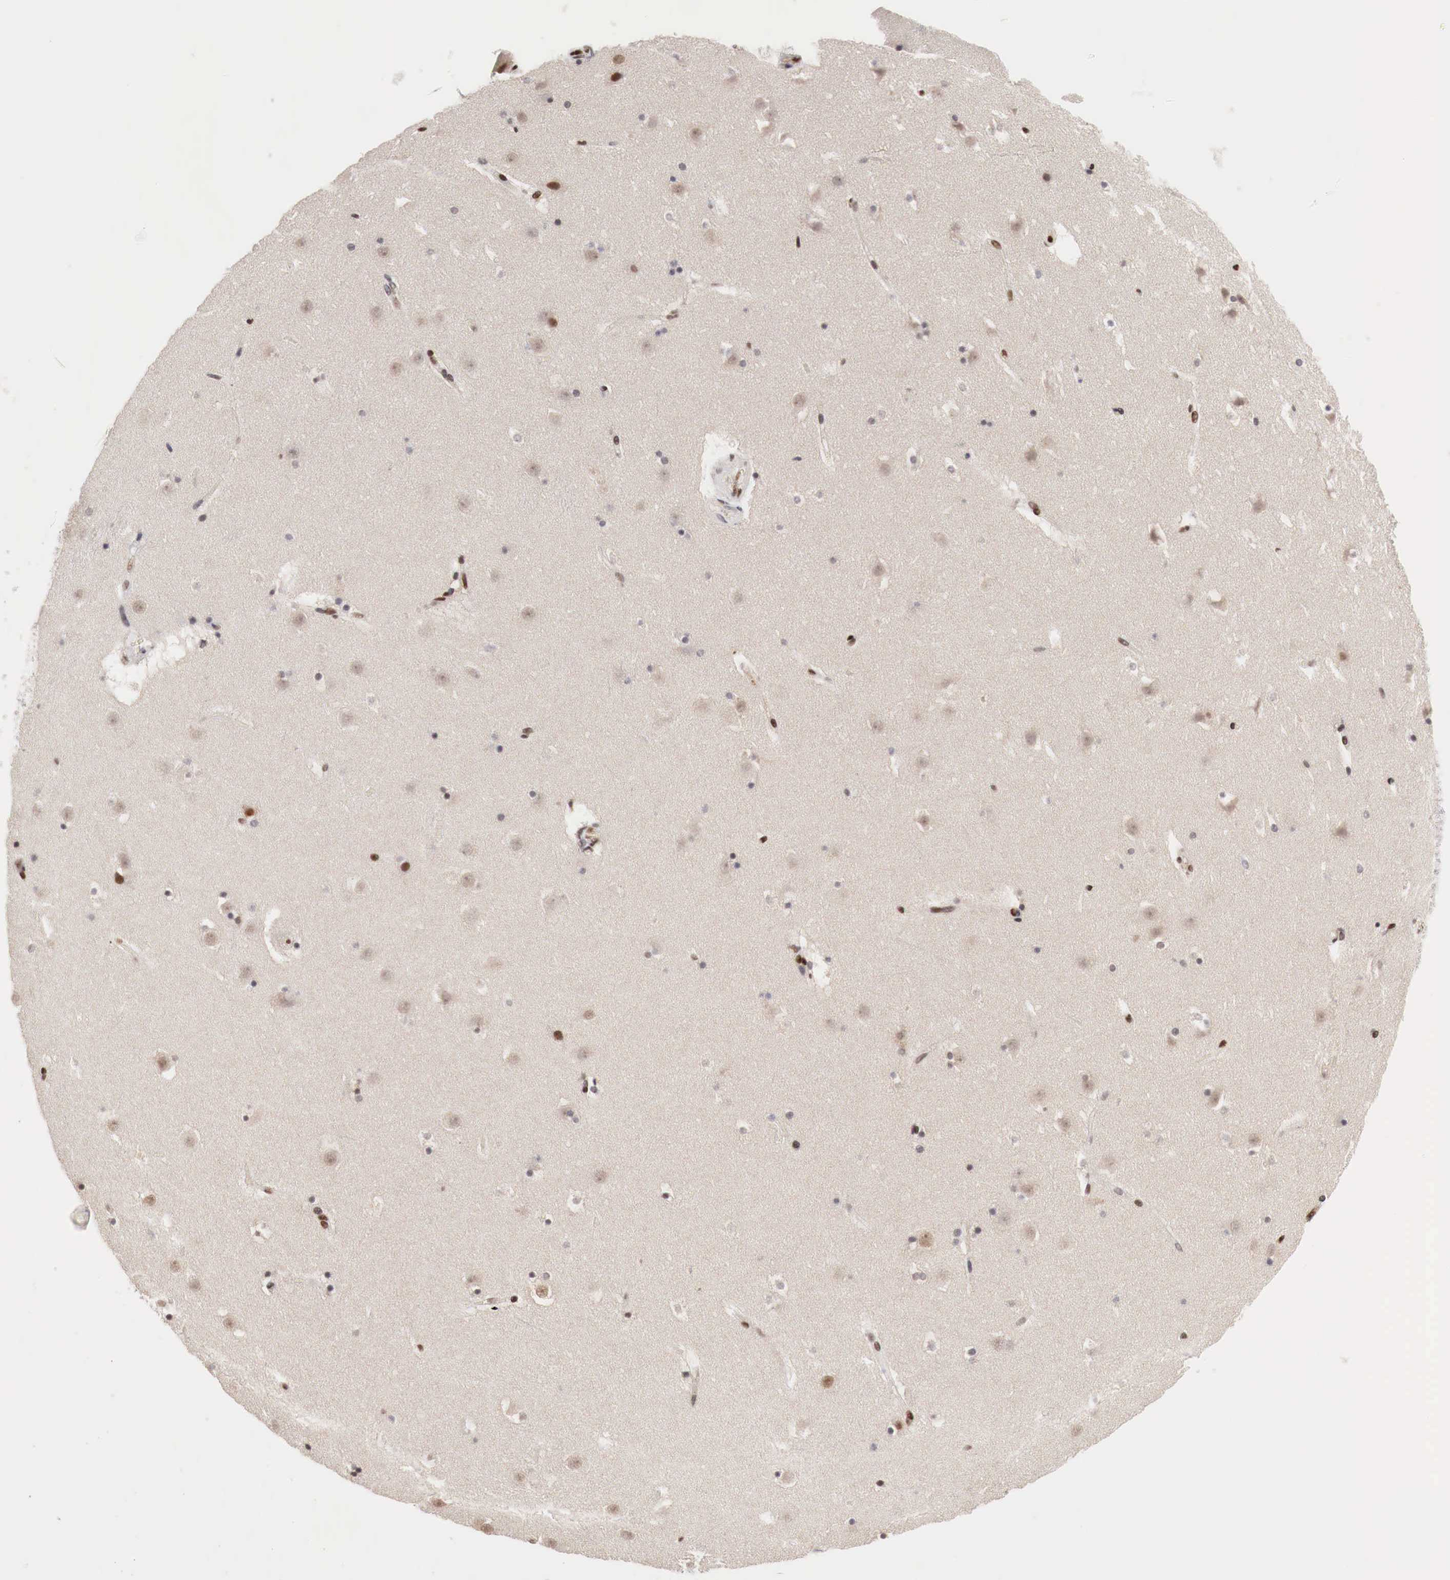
{"staining": {"intensity": "weak", "quantity": "<25%", "location": "cytoplasmic/membranous"}, "tissue": "caudate", "cell_type": "Glial cells", "image_type": "normal", "snomed": [{"axis": "morphology", "description": "Normal tissue, NOS"}, {"axis": "topography", "description": "Lateral ventricle wall"}], "caption": "Immunohistochemistry histopathology image of benign caudate: human caudate stained with DAB (3,3'-diaminobenzidine) exhibits no significant protein positivity in glial cells. (Stains: DAB (3,3'-diaminobenzidine) IHC with hematoxylin counter stain, Microscopy: brightfield microscopy at high magnification).", "gene": "DACH2", "patient": {"sex": "male", "age": 45}}